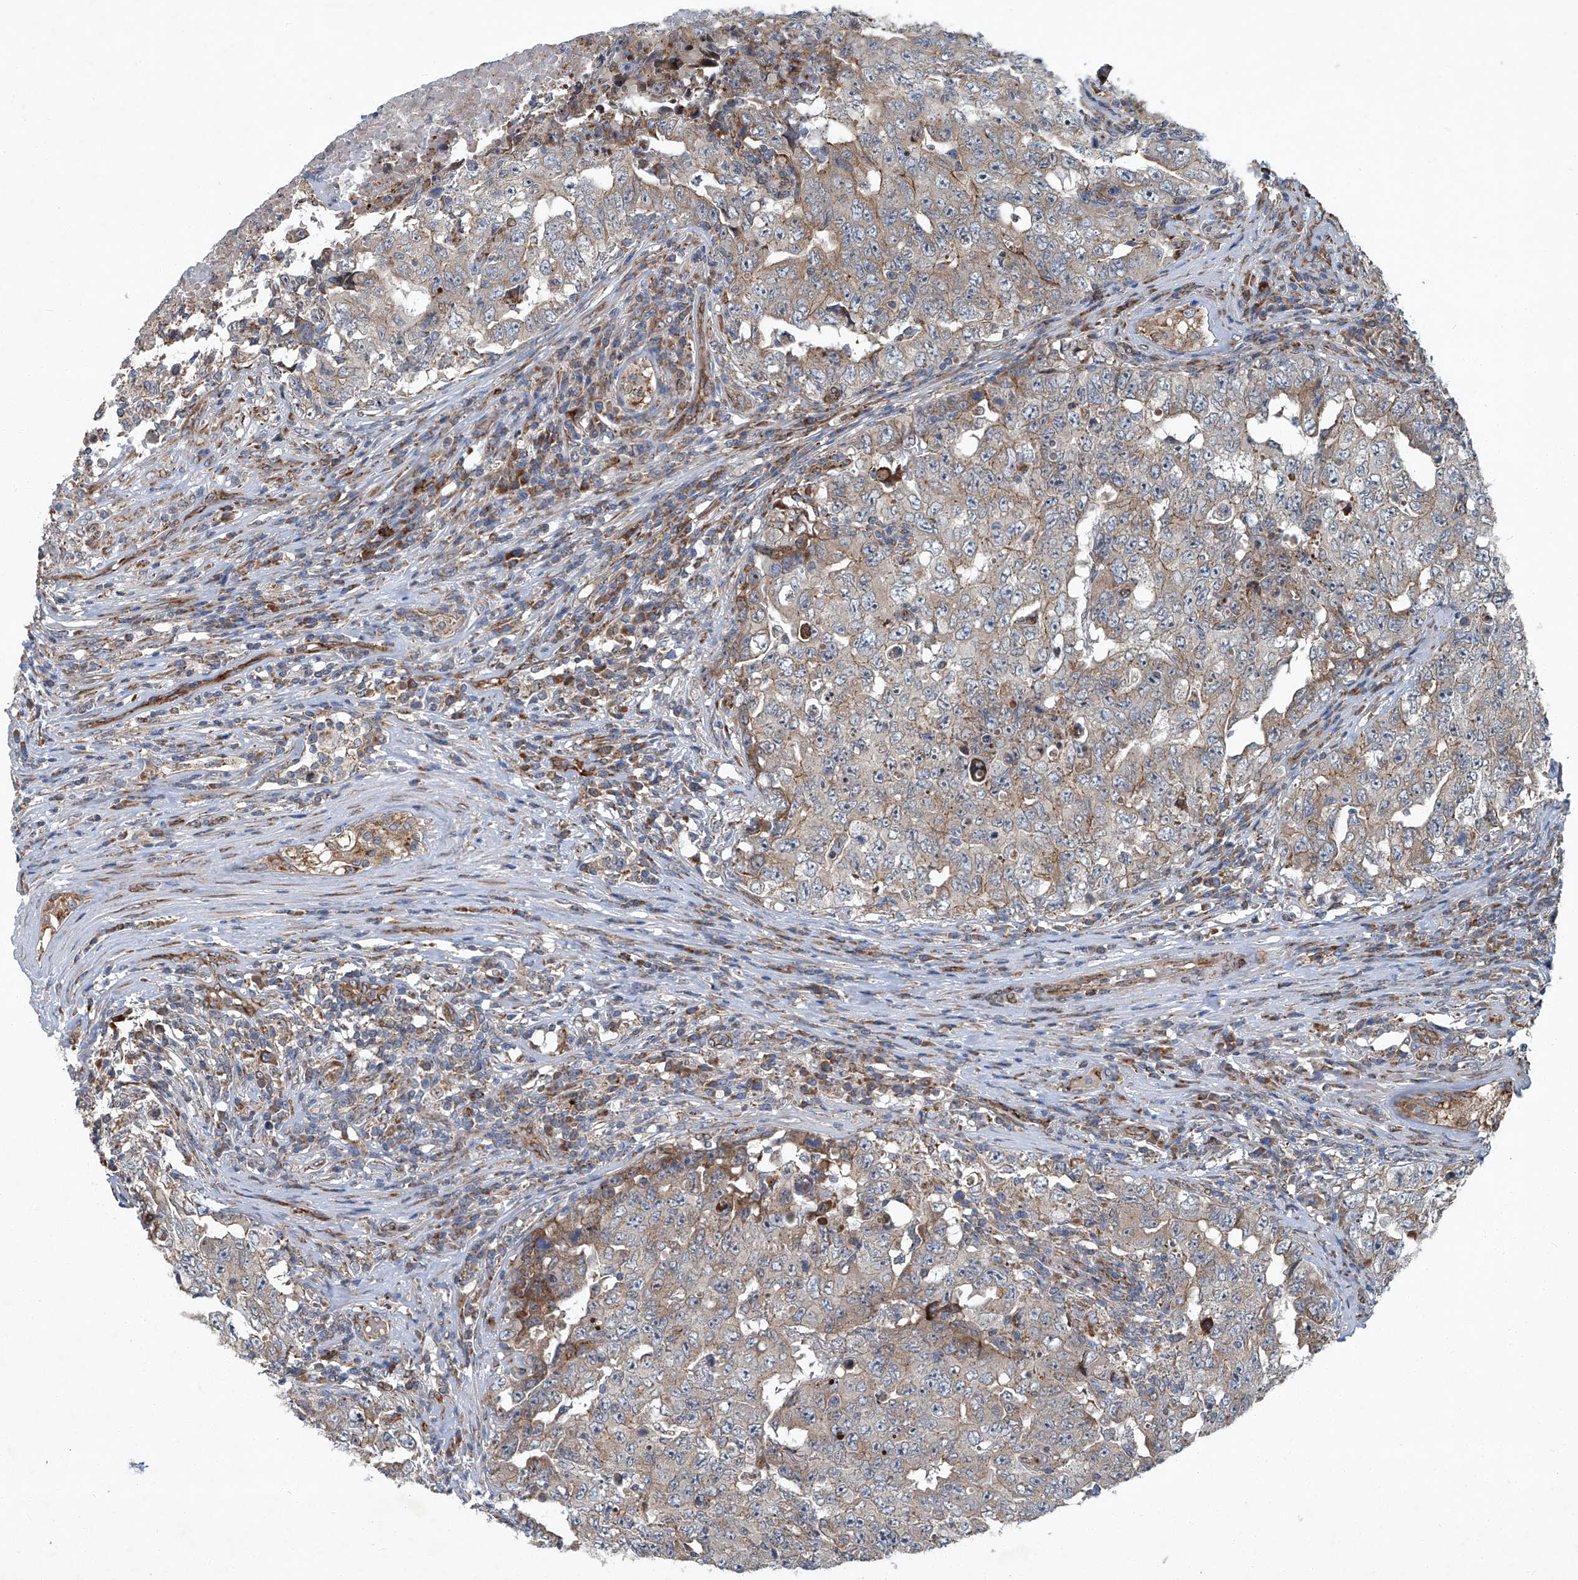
{"staining": {"intensity": "weak", "quantity": "25%-75%", "location": "cytoplasmic/membranous"}, "tissue": "testis cancer", "cell_type": "Tumor cells", "image_type": "cancer", "snomed": [{"axis": "morphology", "description": "Carcinoma, Embryonal, NOS"}, {"axis": "topography", "description": "Testis"}], "caption": "Embryonal carcinoma (testis) tissue demonstrates weak cytoplasmic/membranous expression in about 25%-75% of tumor cells", "gene": "GPR132", "patient": {"sex": "male", "age": 26}}